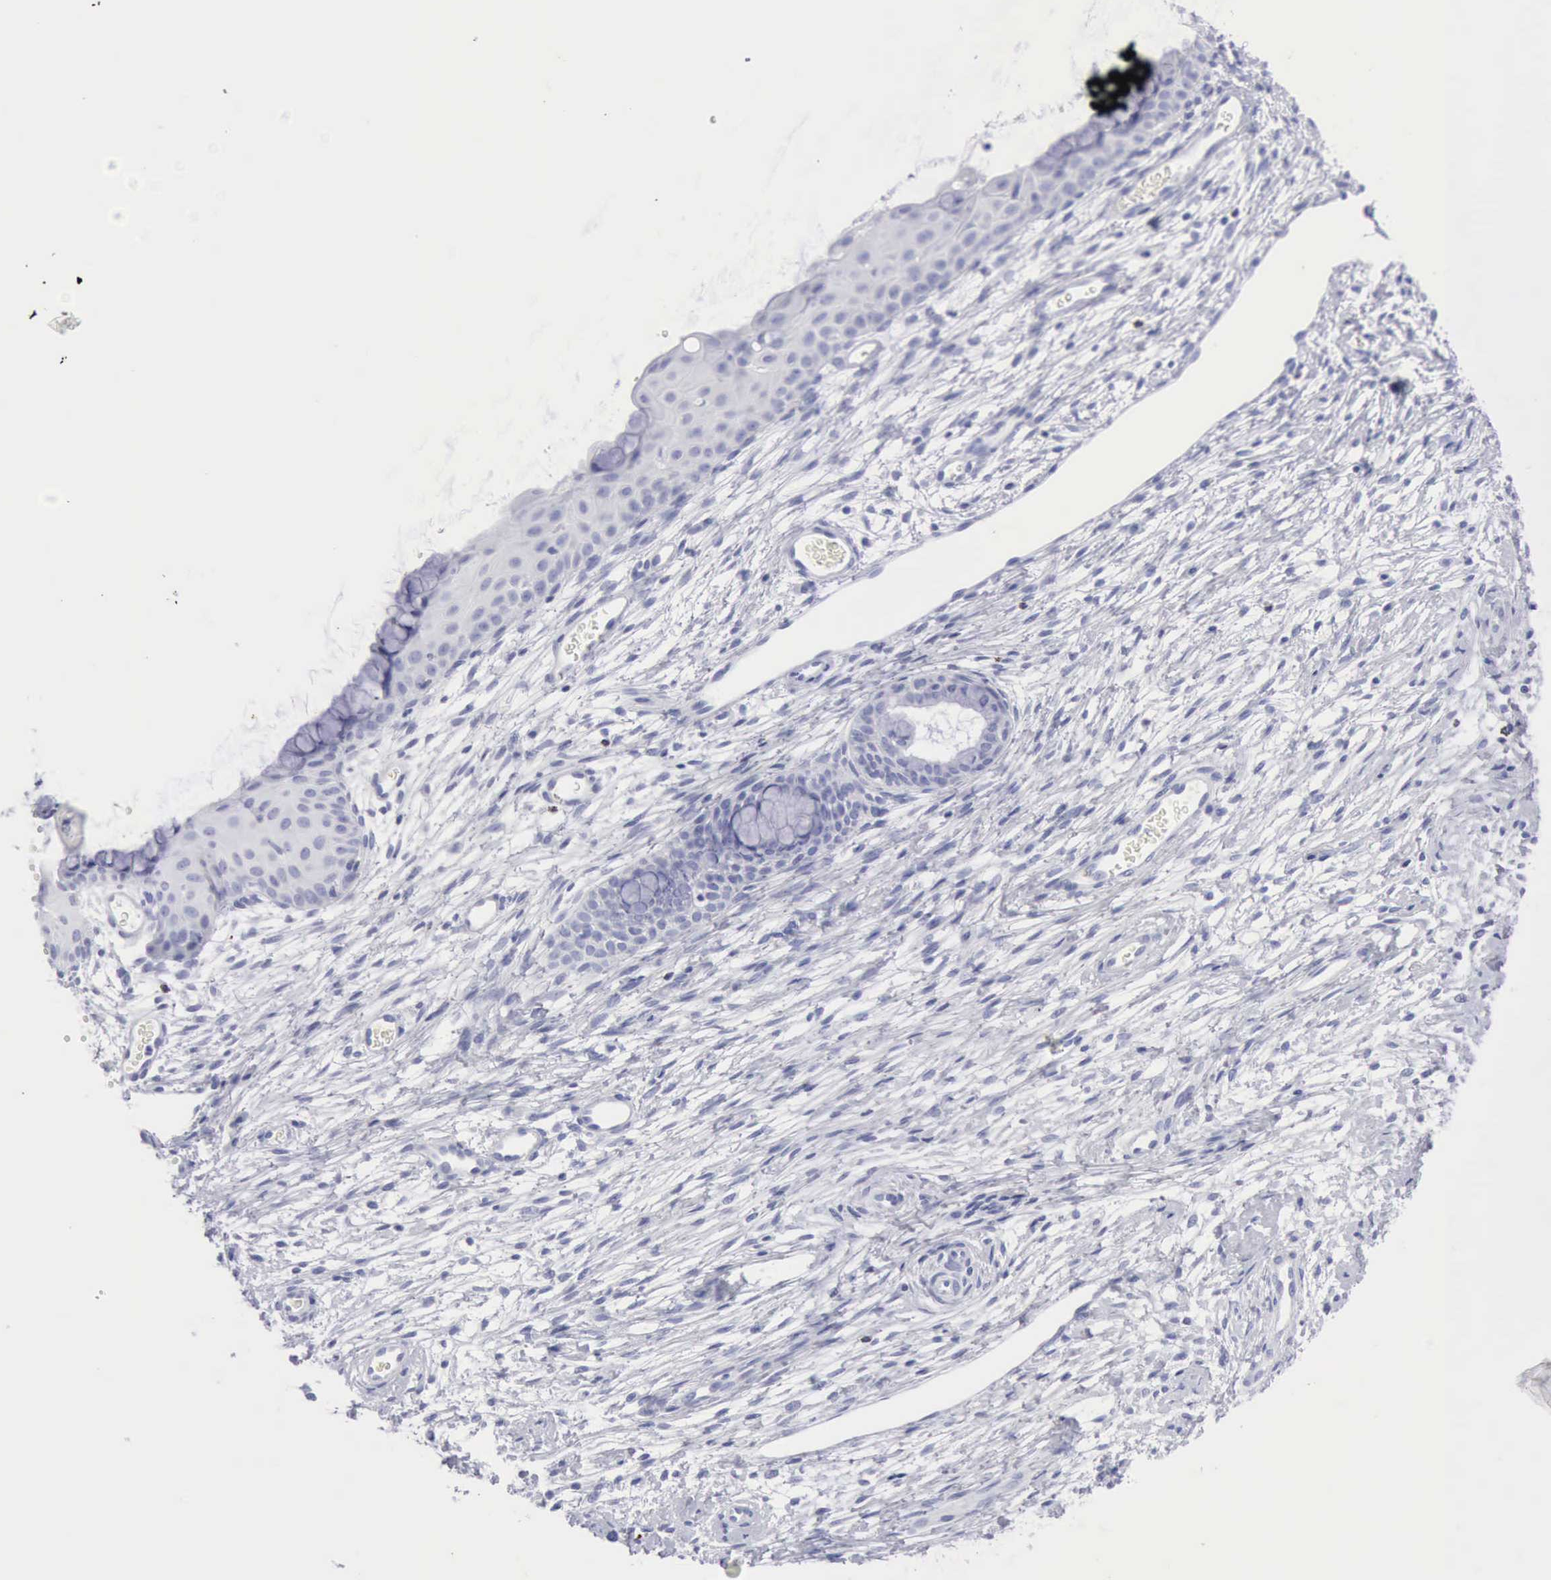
{"staining": {"intensity": "negative", "quantity": "none", "location": "none"}, "tissue": "cervix", "cell_type": "Glandular cells", "image_type": "normal", "snomed": [{"axis": "morphology", "description": "Normal tissue, NOS"}, {"axis": "topography", "description": "Cervix"}], "caption": "Immunohistochemistry (IHC) image of normal human cervix stained for a protein (brown), which reveals no staining in glandular cells.", "gene": "GZMB", "patient": {"sex": "female", "age": 39}}